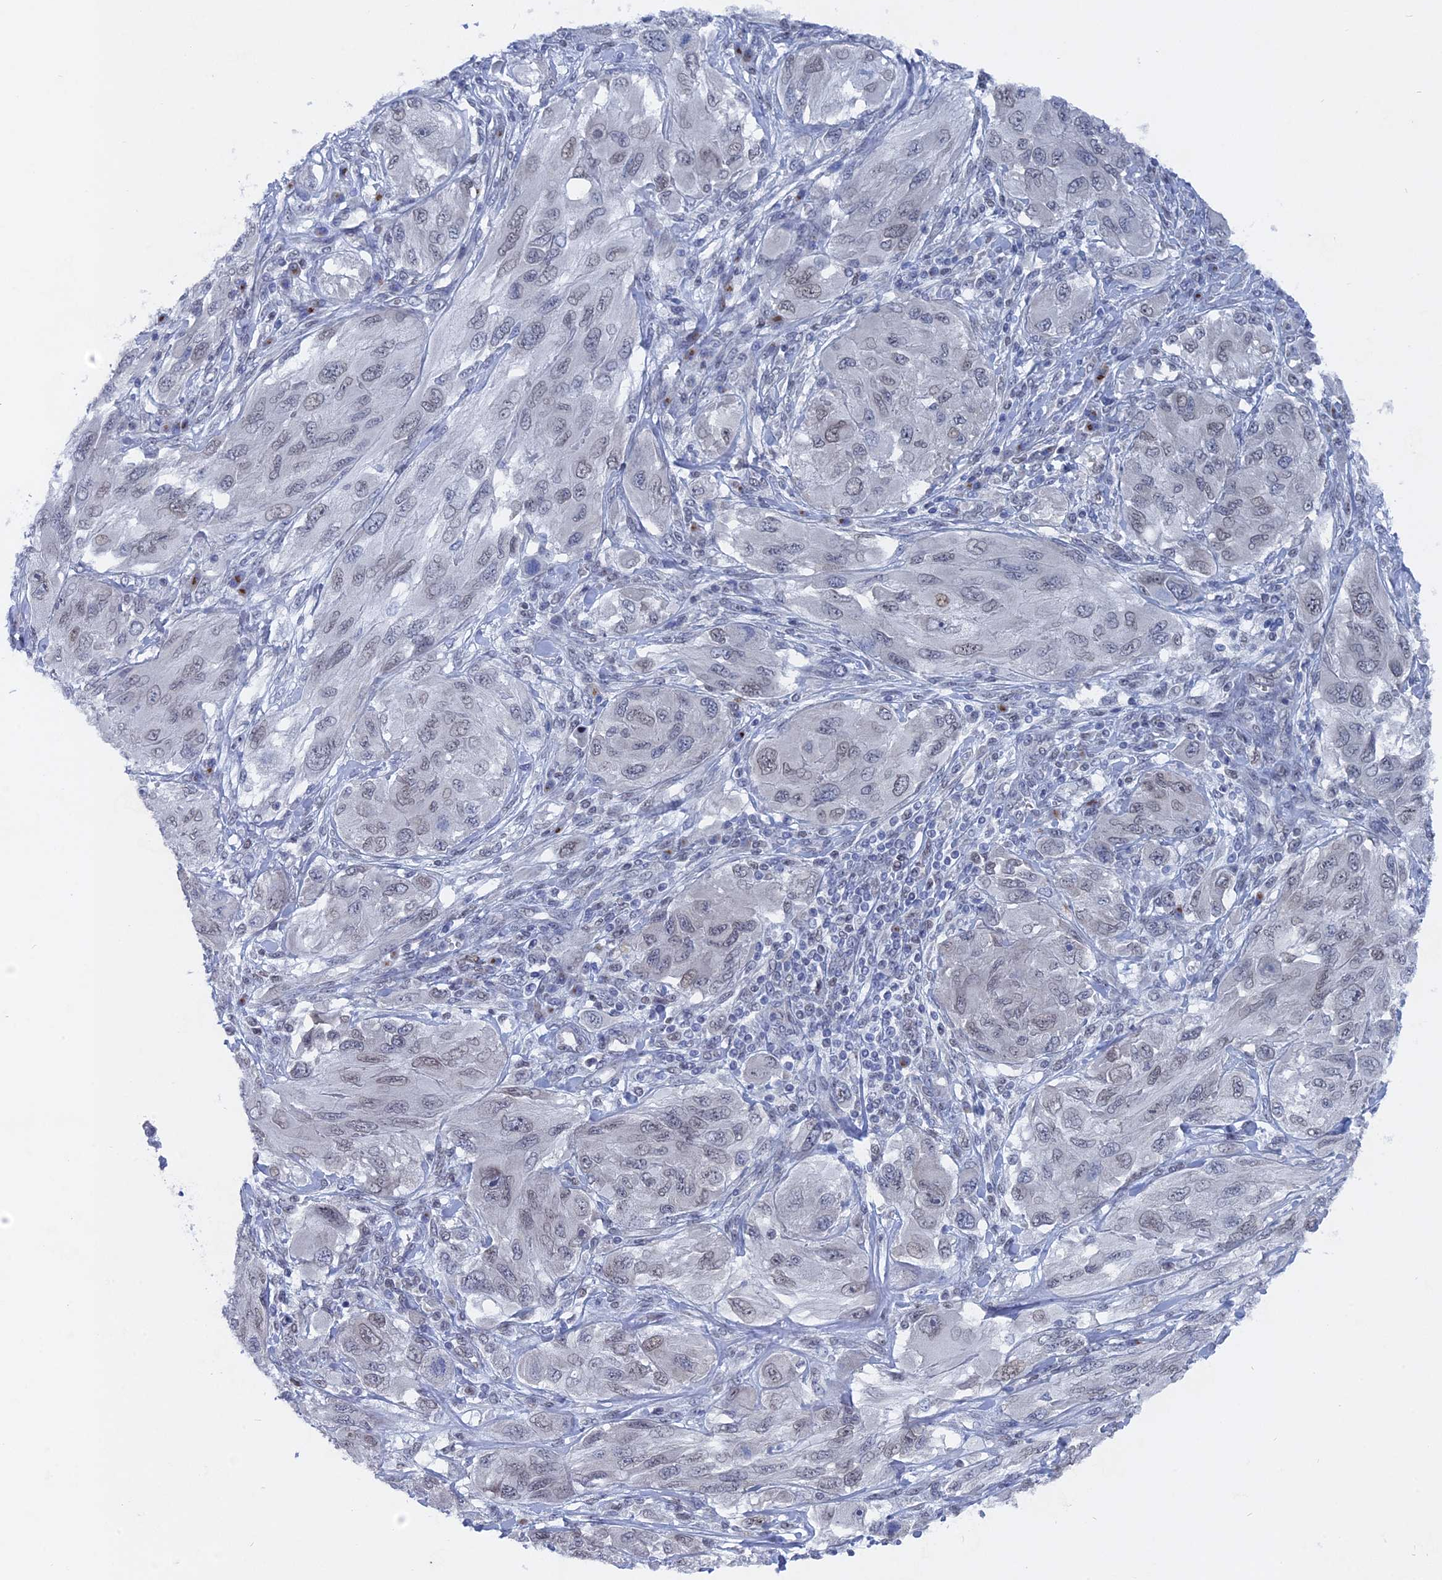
{"staining": {"intensity": "weak", "quantity": "<25%", "location": "nuclear"}, "tissue": "melanoma", "cell_type": "Tumor cells", "image_type": "cancer", "snomed": [{"axis": "morphology", "description": "Malignant melanoma, NOS"}, {"axis": "topography", "description": "Skin"}], "caption": "A micrograph of malignant melanoma stained for a protein shows no brown staining in tumor cells.", "gene": "MTRF1", "patient": {"sex": "female", "age": 91}}